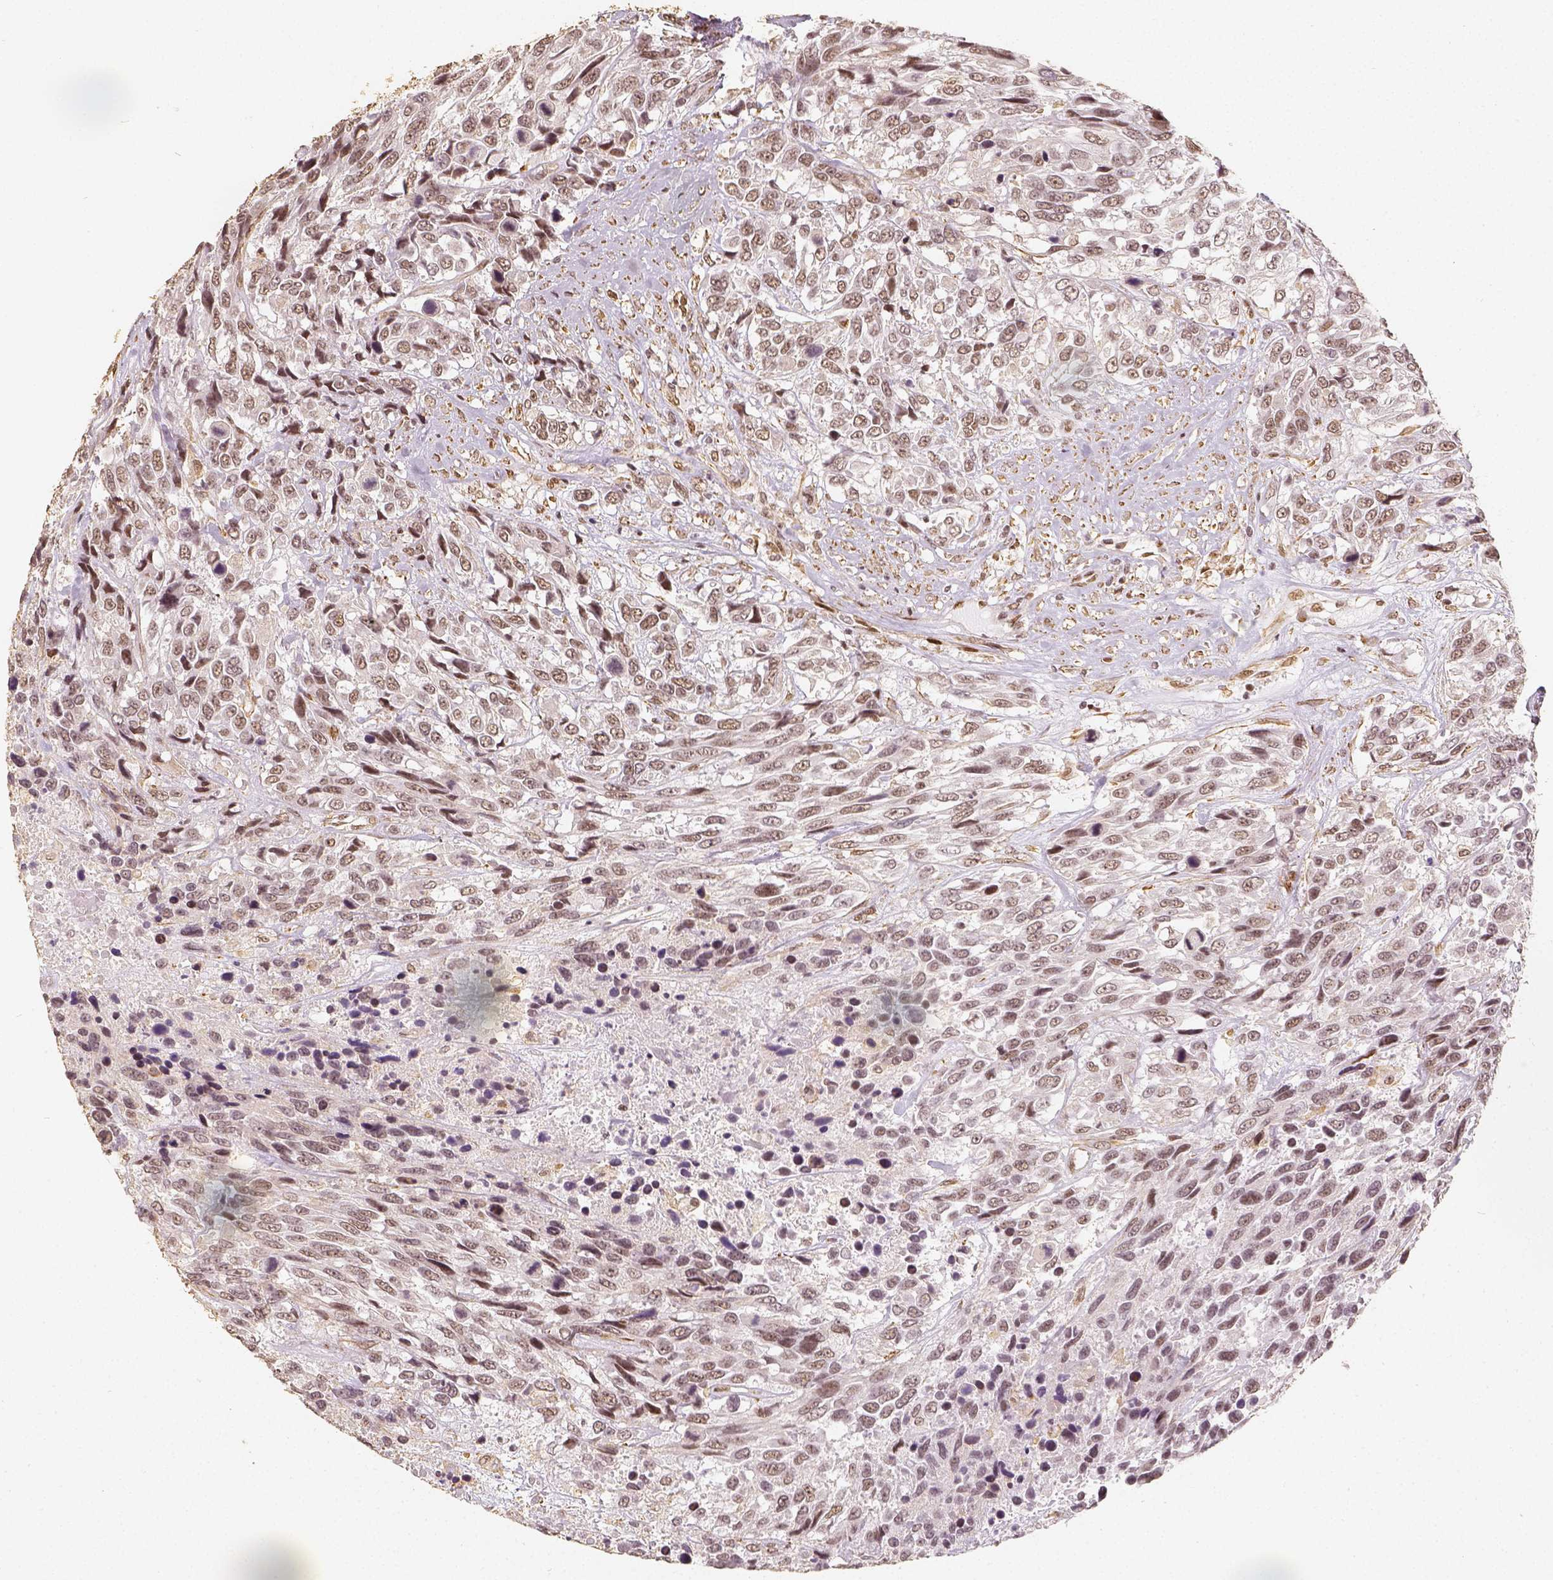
{"staining": {"intensity": "weak", "quantity": ">75%", "location": "nuclear"}, "tissue": "urothelial cancer", "cell_type": "Tumor cells", "image_type": "cancer", "snomed": [{"axis": "morphology", "description": "Urothelial carcinoma, High grade"}, {"axis": "topography", "description": "Urinary bladder"}], "caption": "High-power microscopy captured an IHC histopathology image of urothelial cancer, revealing weak nuclear expression in about >75% of tumor cells.", "gene": "HDAC1", "patient": {"sex": "female", "age": 70}}